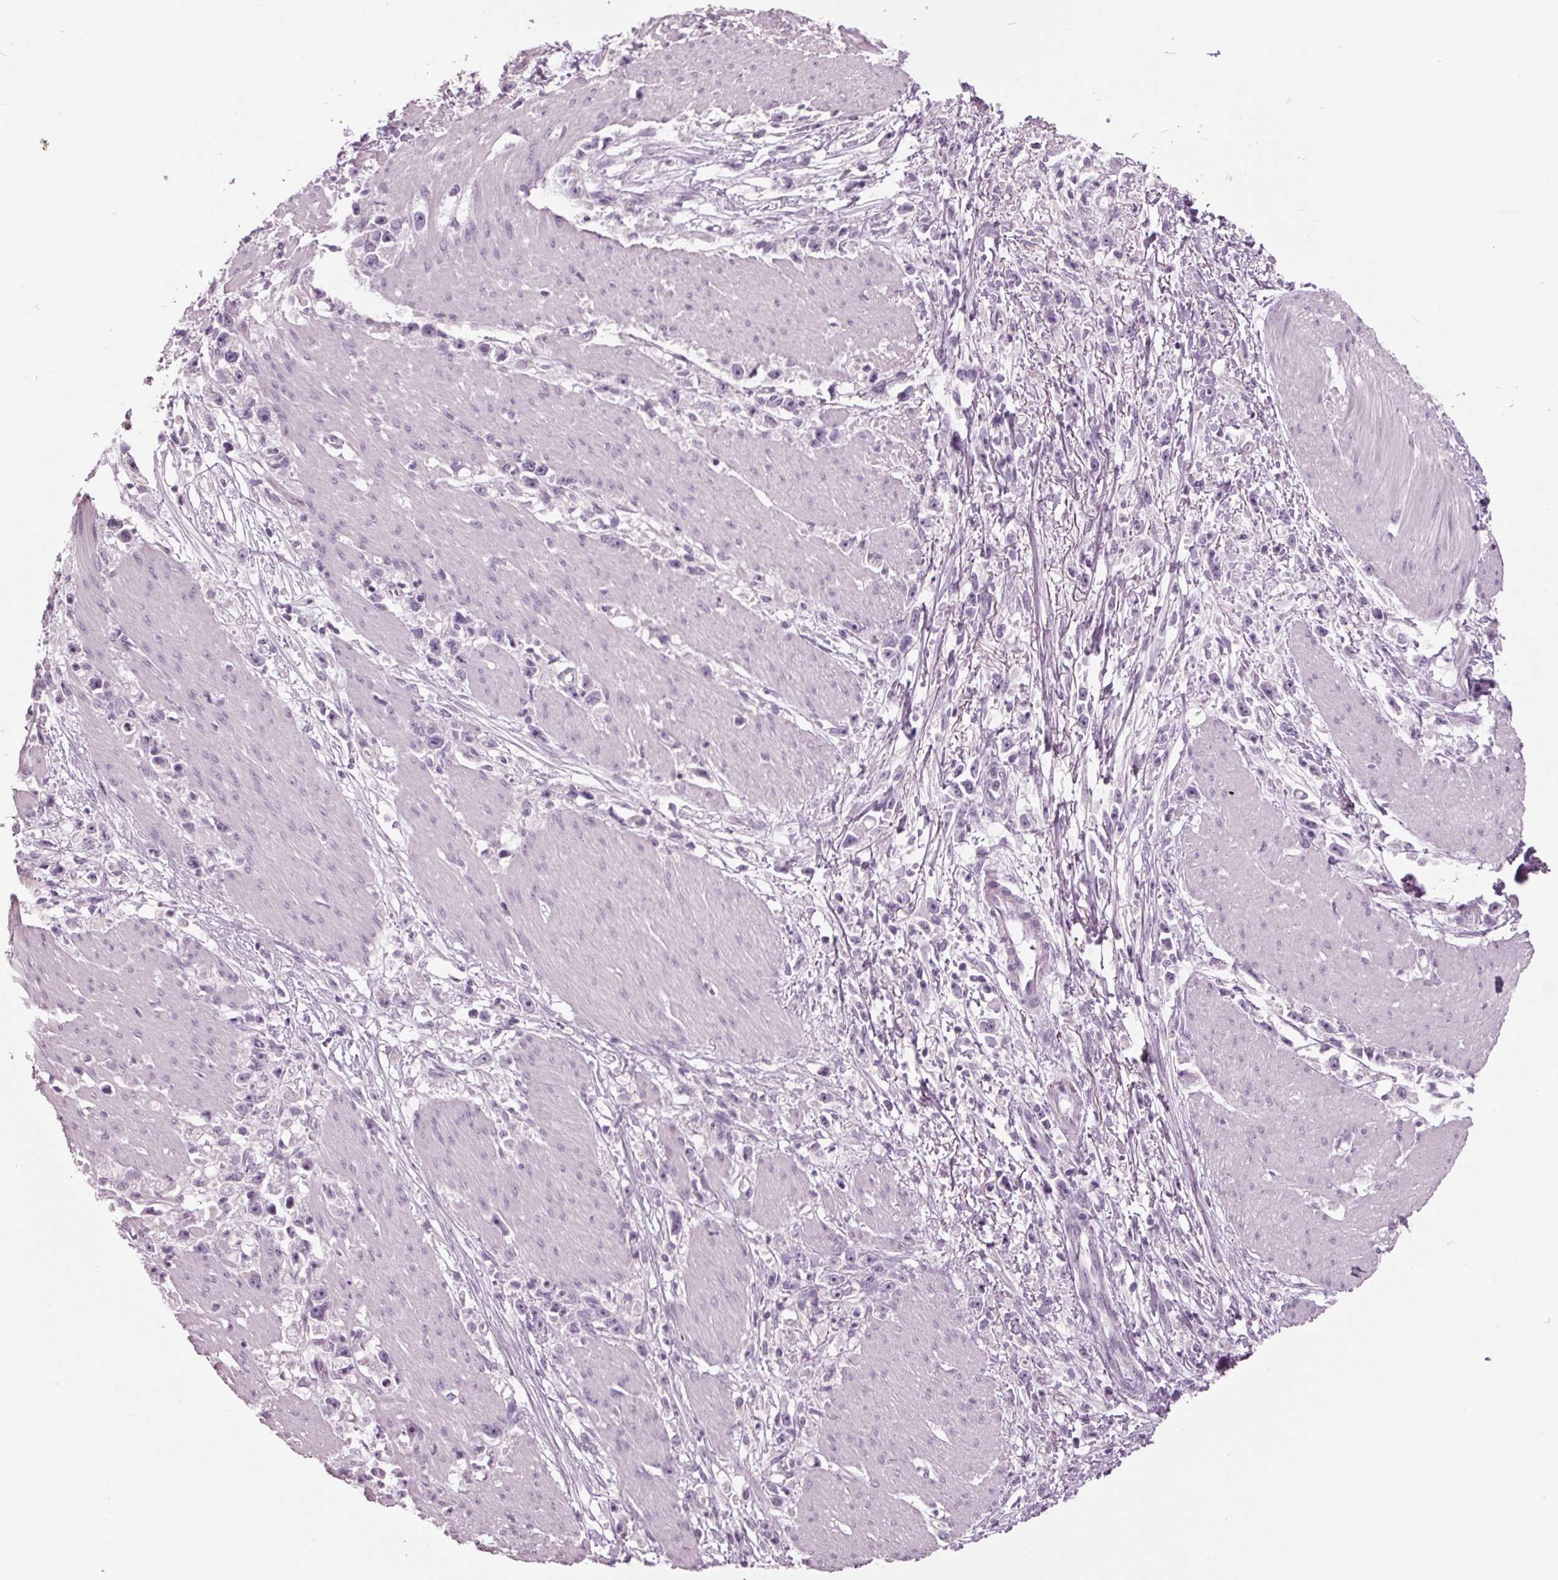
{"staining": {"intensity": "negative", "quantity": "none", "location": "none"}, "tissue": "stomach cancer", "cell_type": "Tumor cells", "image_type": "cancer", "snomed": [{"axis": "morphology", "description": "Adenocarcinoma, NOS"}, {"axis": "topography", "description": "Stomach"}], "caption": "An image of stomach cancer stained for a protein demonstrates no brown staining in tumor cells.", "gene": "TNNC2", "patient": {"sex": "female", "age": 59}}